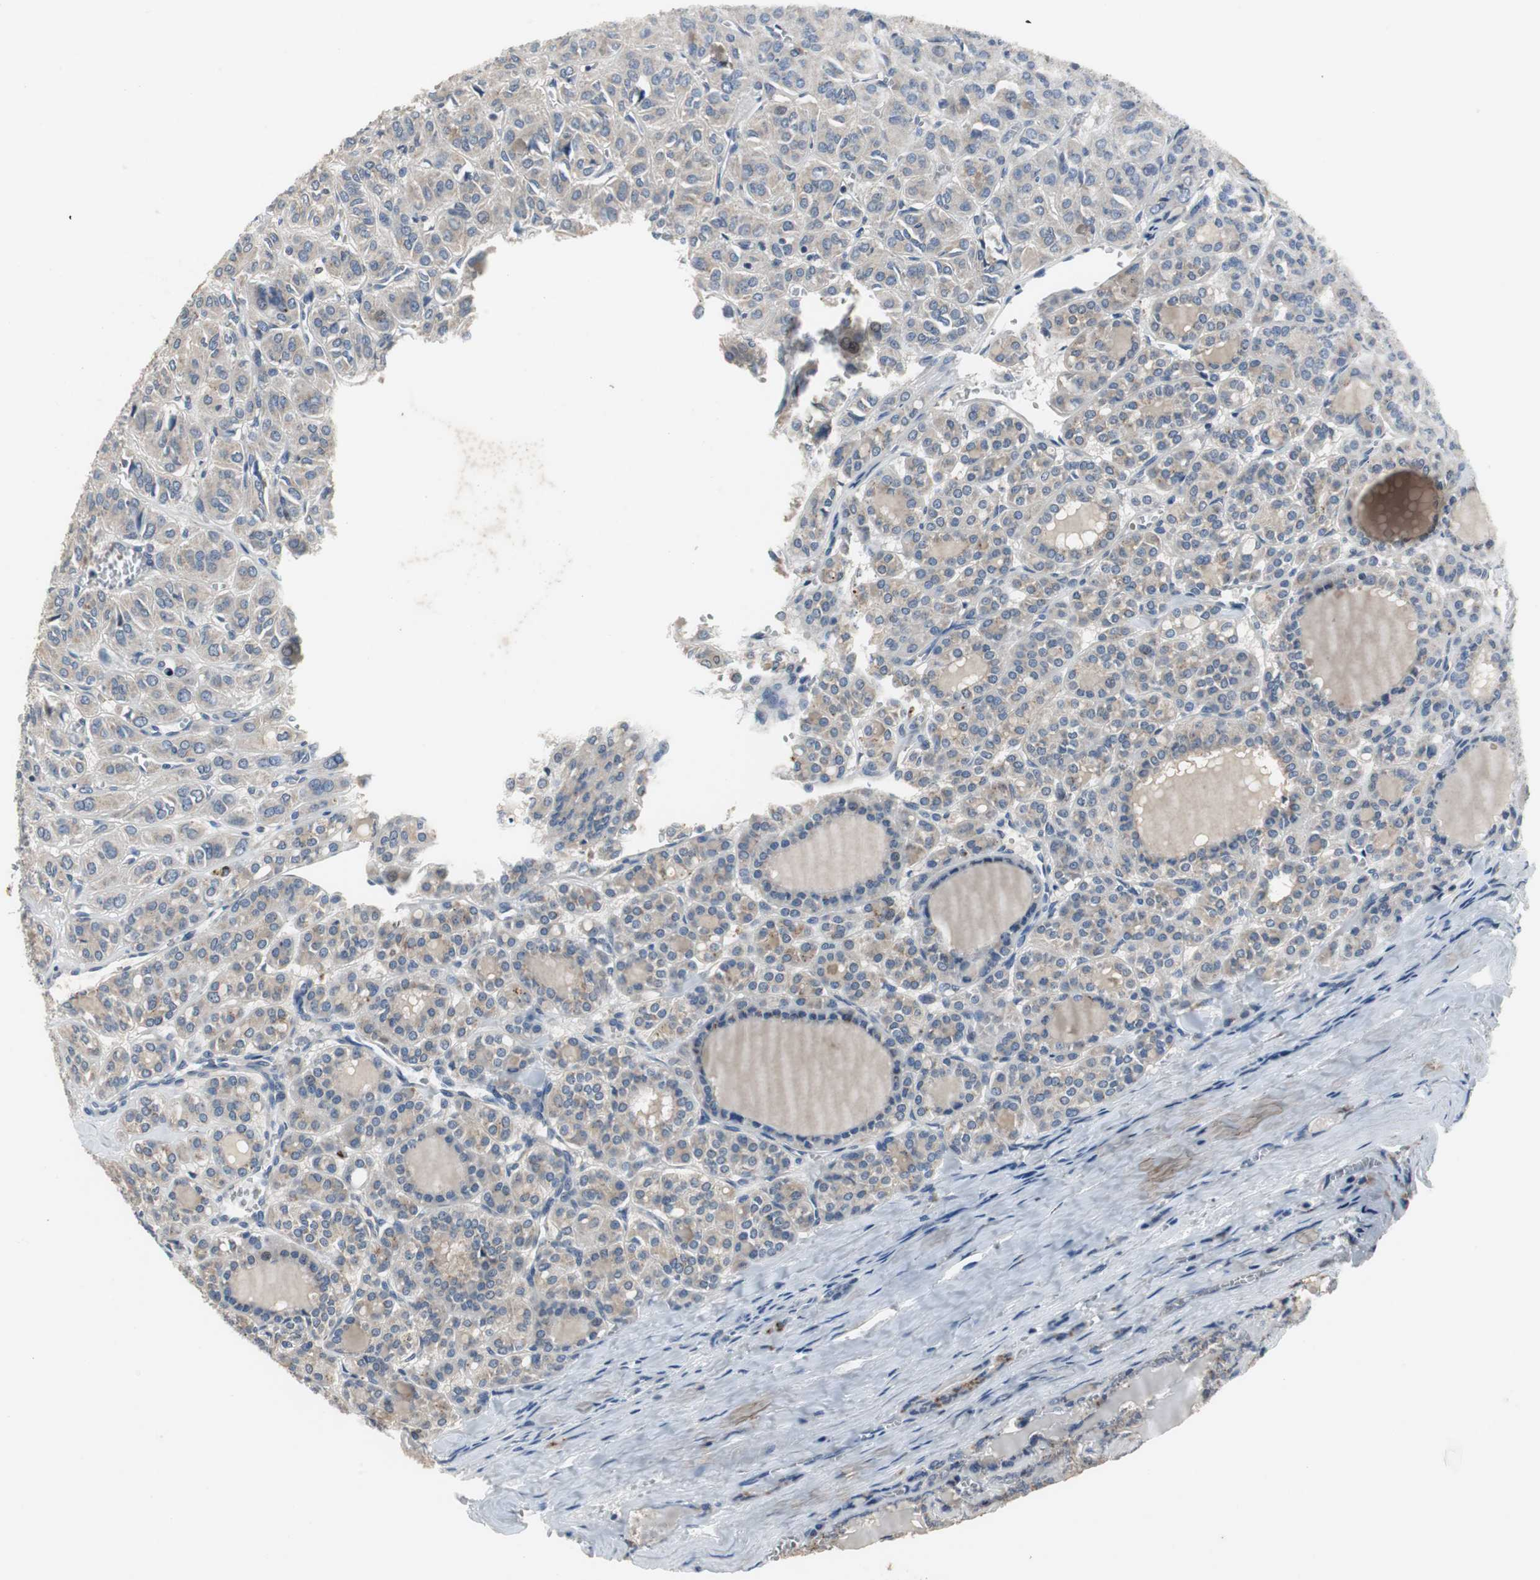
{"staining": {"intensity": "weak", "quantity": "25%-75%", "location": "cytoplasmic/membranous"}, "tissue": "thyroid cancer", "cell_type": "Tumor cells", "image_type": "cancer", "snomed": [{"axis": "morphology", "description": "Follicular adenoma carcinoma, NOS"}, {"axis": "topography", "description": "Thyroid gland"}], "caption": "Follicular adenoma carcinoma (thyroid) tissue displays weak cytoplasmic/membranous positivity in approximately 25%-75% of tumor cells, visualized by immunohistochemistry.", "gene": "PCYT1B", "patient": {"sex": "female", "age": 71}}